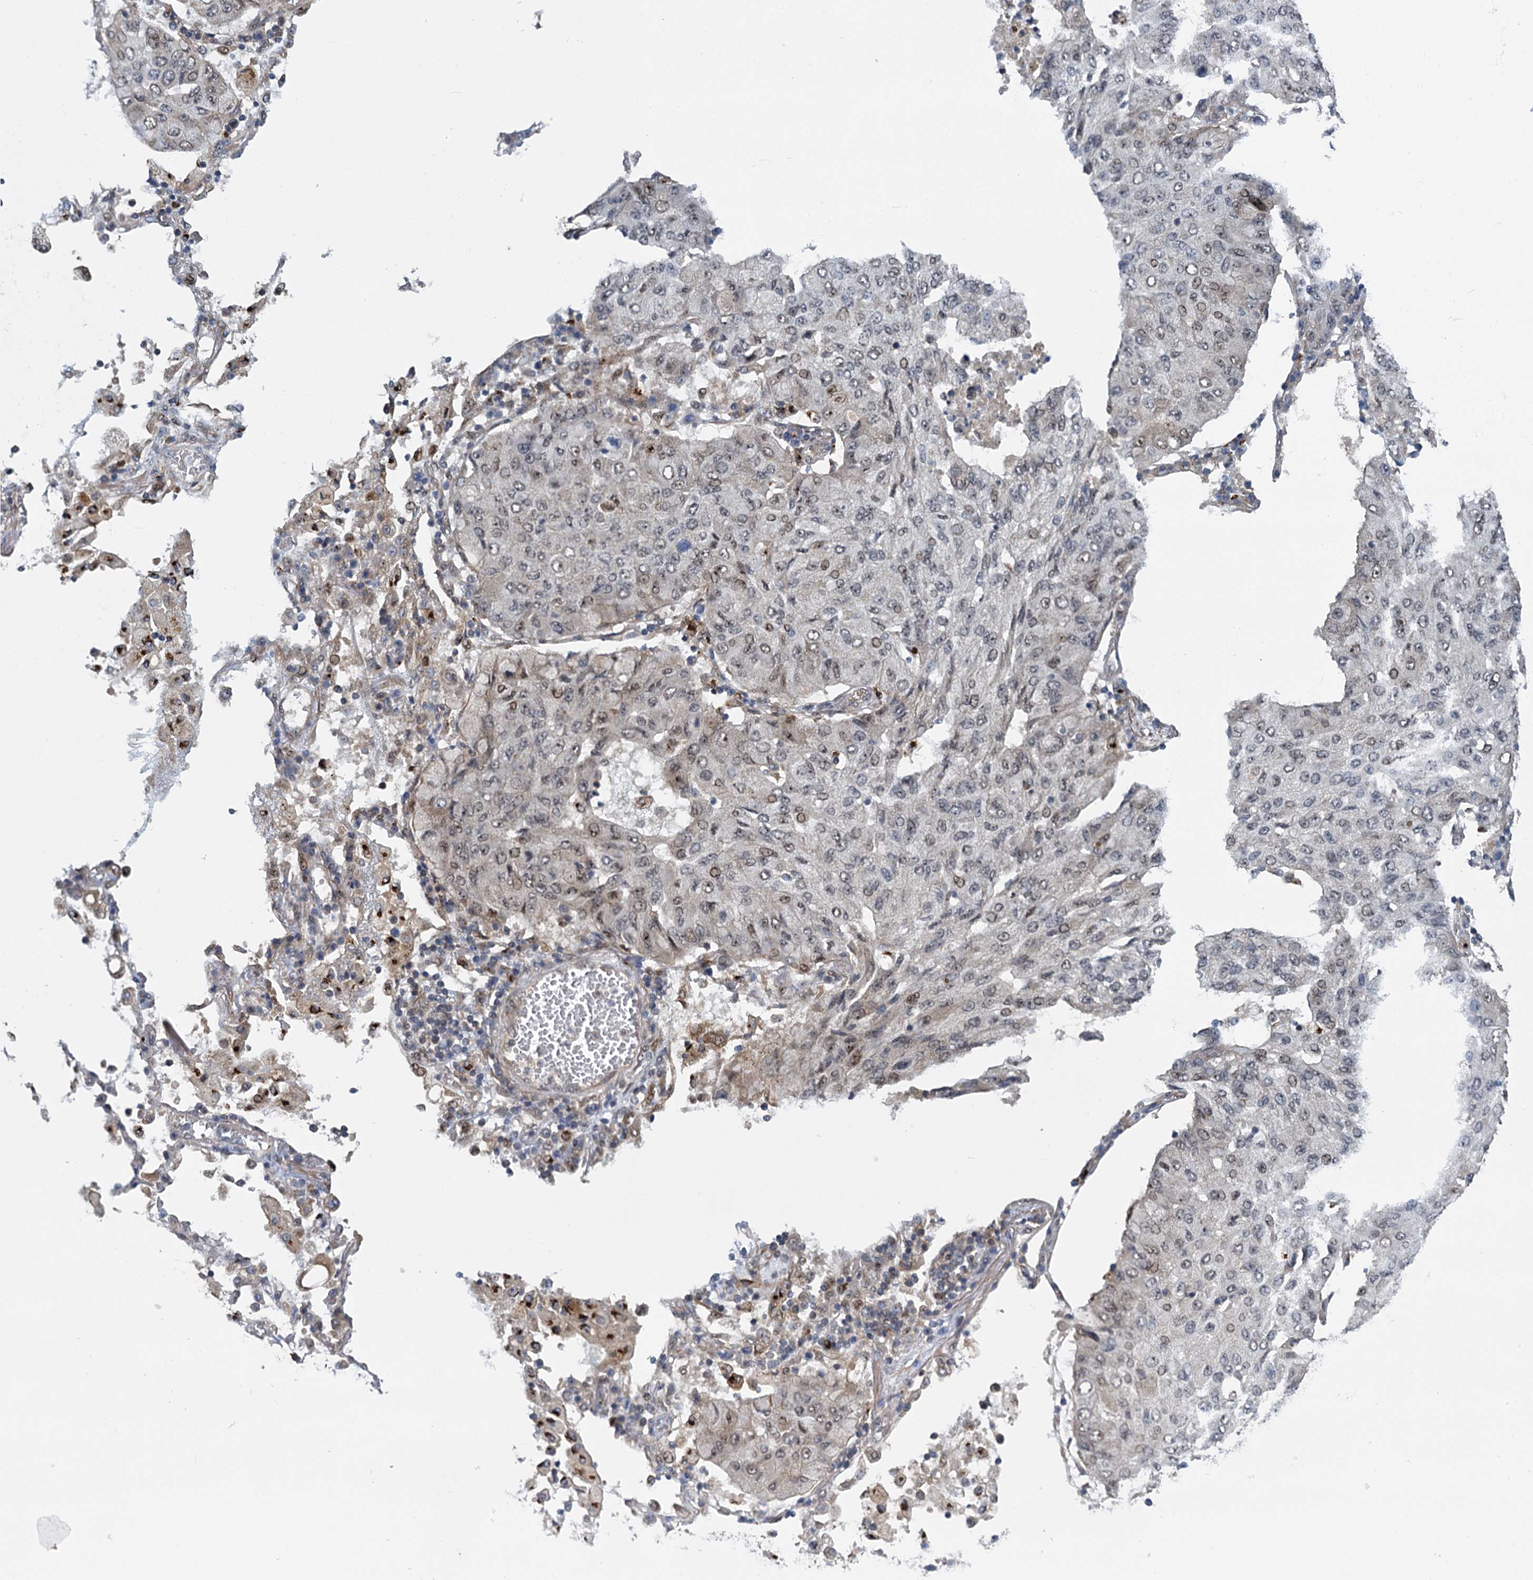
{"staining": {"intensity": "weak", "quantity": "<25%", "location": "nuclear"}, "tissue": "lung cancer", "cell_type": "Tumor cells", "image_type": "cancer", "snomed": [{"axis": "morphology", "description": "Squamous cell carcinoma, NOS"}, {"axis": "topography", "description": "Lung"}], "caption": "High power microscopy histopathology image of an IHC image of lung squamous cell carcinoma, revealing no significant staining in tumor cells.", "gene": "GAL3ST4", "patient": {"sex": "male", "age": 74}}